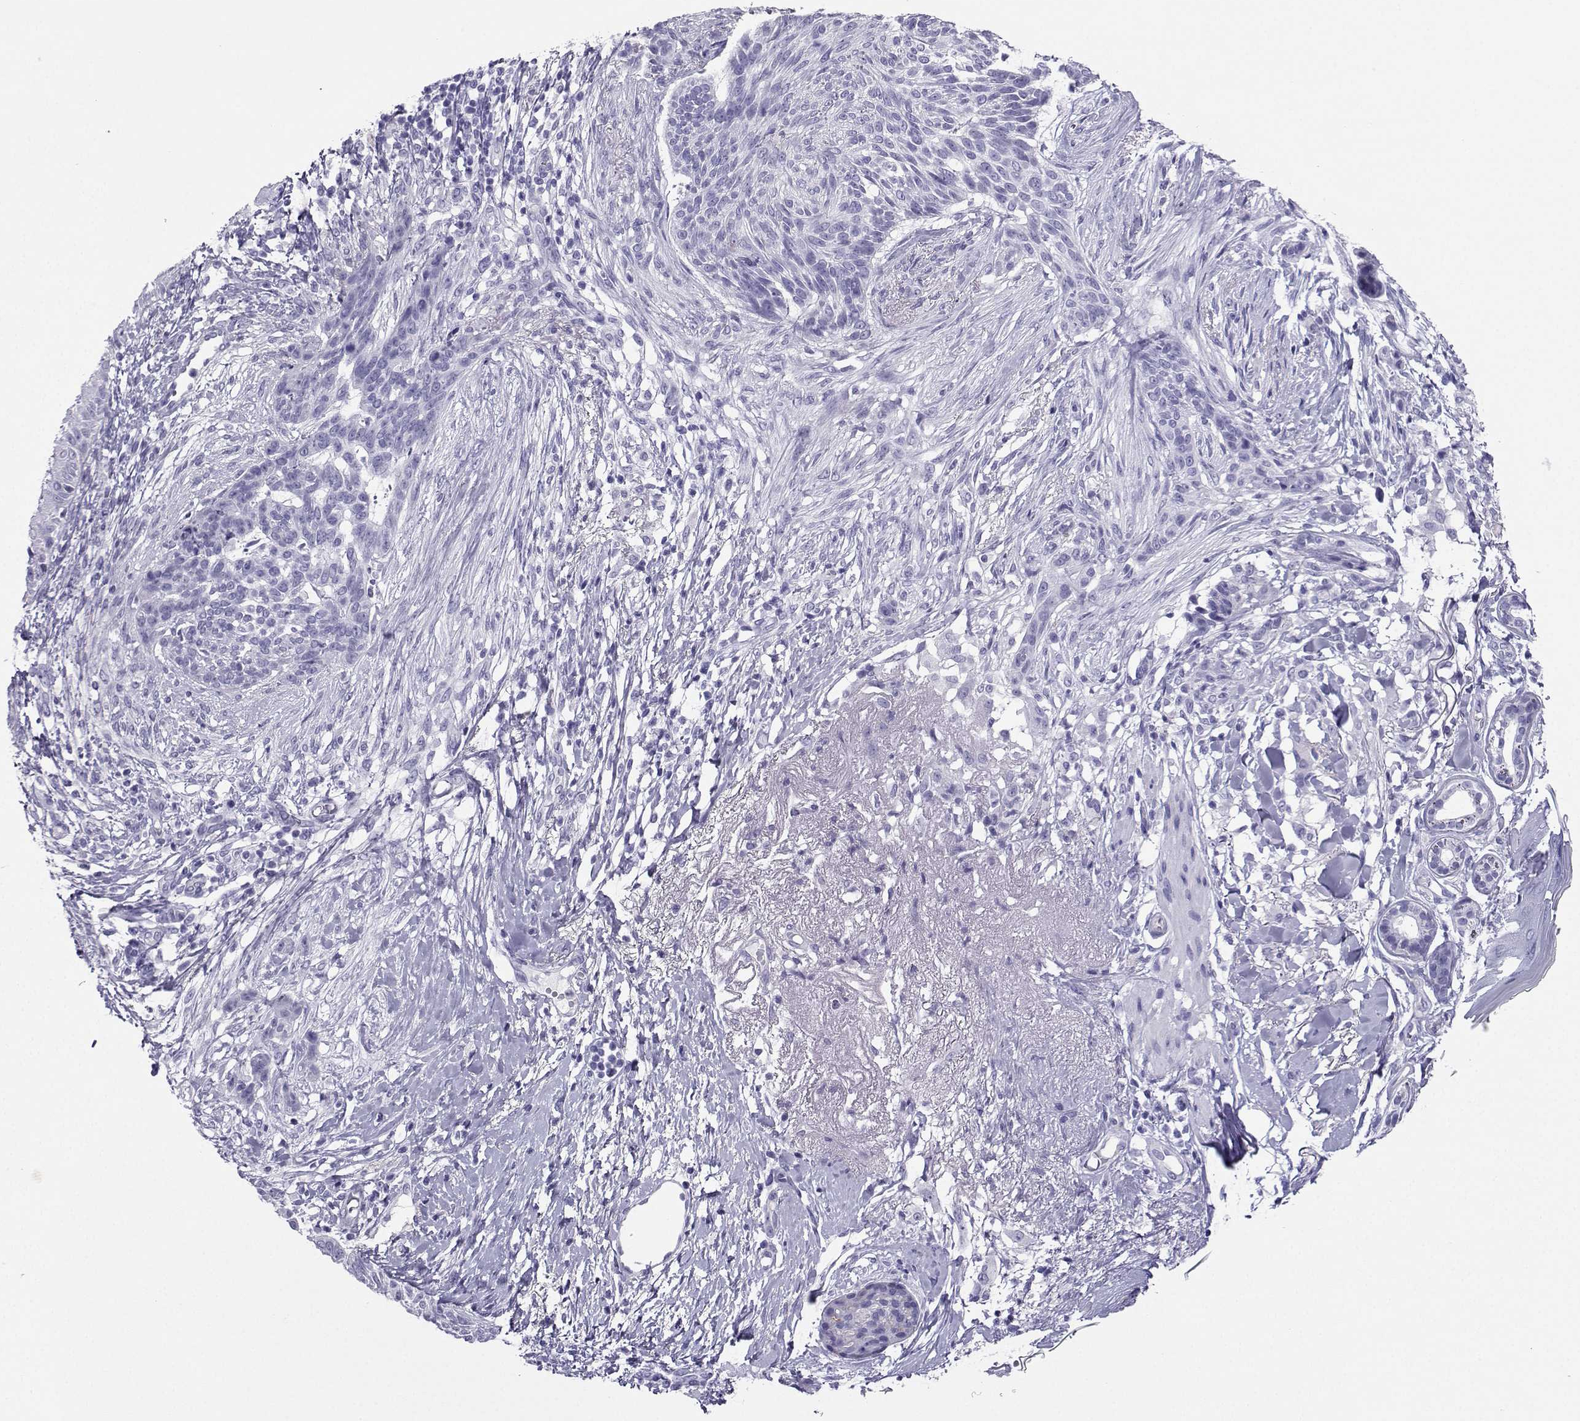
{"staining": {"intensity": "negative", "quantity": "none", "location": "none"}, "tissue": "skin cancer", "cell_type": "Tumor cells", "image_type": "cancer", "snomed": [{"axis": "morphology", "description": "Normal tissue, NOS"}, {"axis": "morphology", "description": "Basal cell carcinoma"}, {"axis": "topography", "description": "Skin"}], "caption": "Immunohistochemistry (IHC) of skin cancer reveals no positivity in tumor cells. (DAB (3,3'-diaminobenzidine) immunohistochemistry (IHC) visualized using brightfield microscopy, high magnification).", "gene": "CD109", "patient": {"sex": "male", "age": 84}}